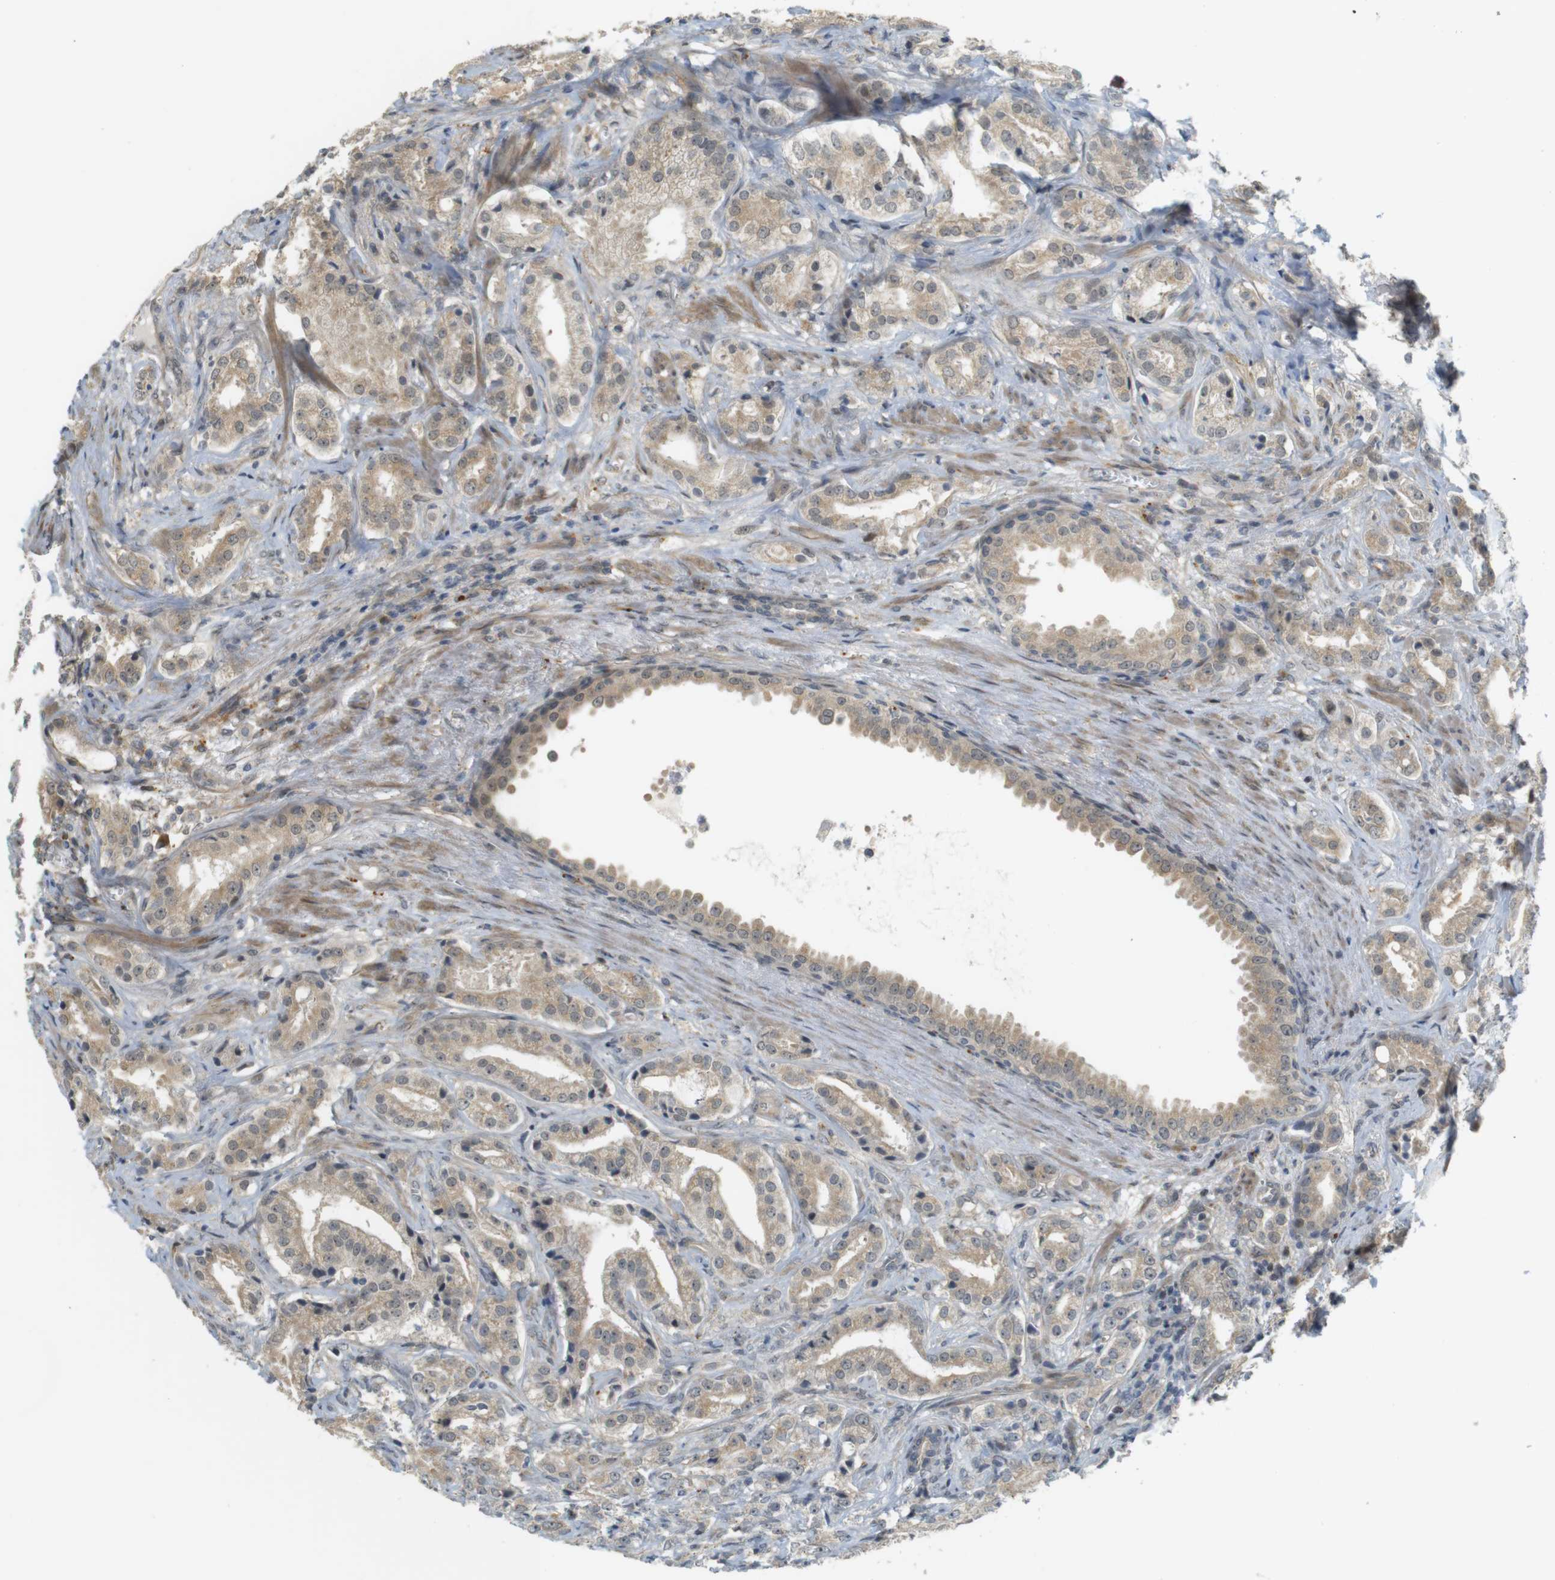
{"staining": {"intensity": "weak", "quantity": ">75%", "location": "cytoplasmic/membranous"}, "tissue": "prostate cancer", "cell_type": "Tumor cells", "image_type": "cancer", "snomed": [{"axis": "morphology", "description": "Adenocarcinoma, High grade"}, {"axis": "topography", "description": "Prostate"}], "caption": "About >75% of tumor cells in prostate cancer show weak cytoplasmic/membranous protein staining as visualized by brown immunohistochemical staining.", "gene": "TSPAN9", "patient": {"sex": "male", "age": 64}}